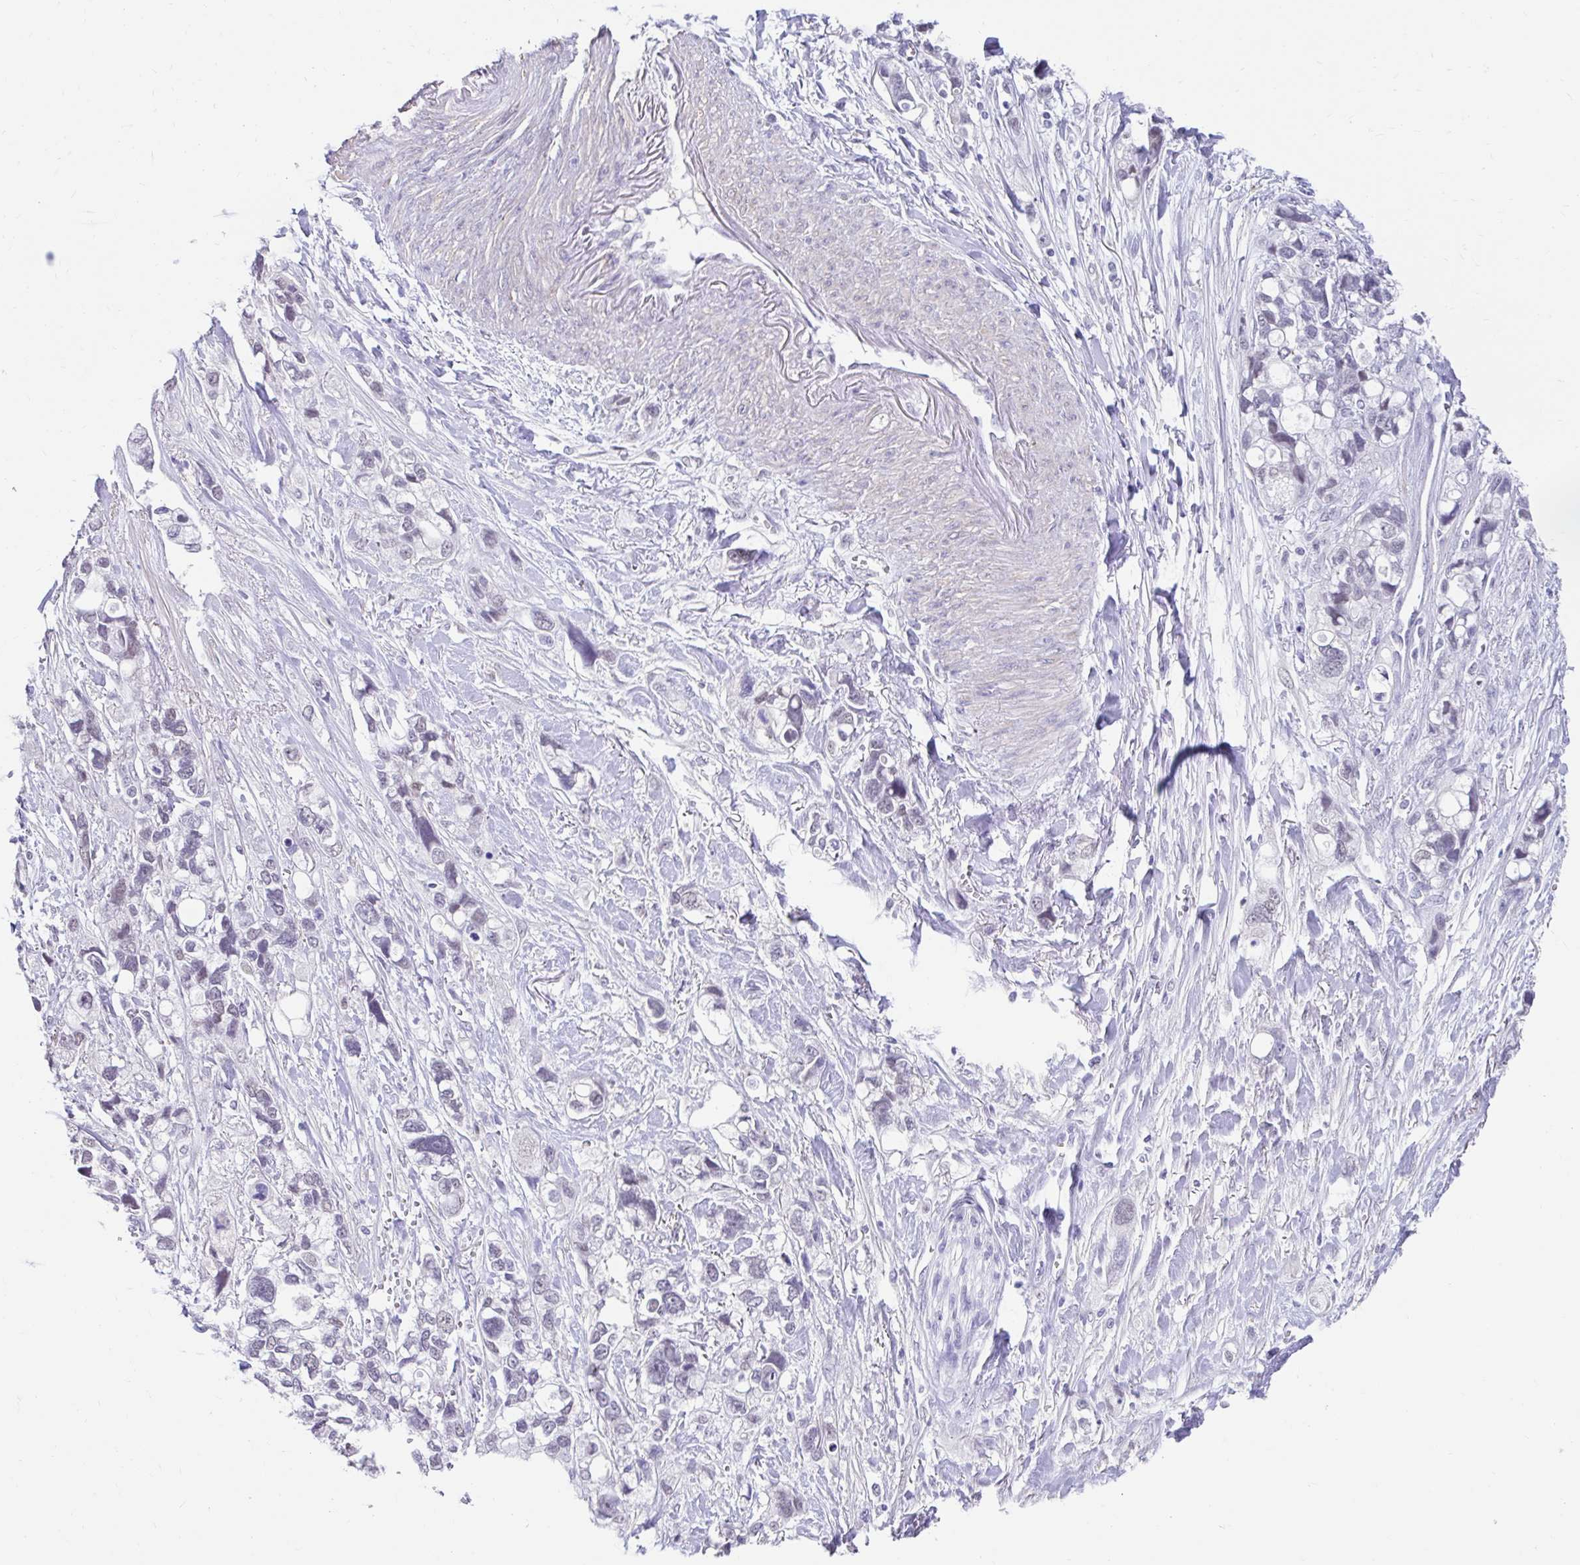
{"staining": {"intensity": "negative", "quantity": "none", "location": "none"}, "tissue": "stomach cancer", "cell_type": "Tumor cells", "image_type": "cancer", "snomed": [{"axis": "morphology", "description": "Adenocarcinoma, NOS"}, {"axis": "topography", "description": "Stomach, upper"}], "caption": "Tumor cells show no significant staining in stomach cancer (adenocarcinoma). (DAB immunohistochemistry with hematoxylin counter stain).", "gene": "DCAF17", "patient": {"sex": "female", "age": 81}}